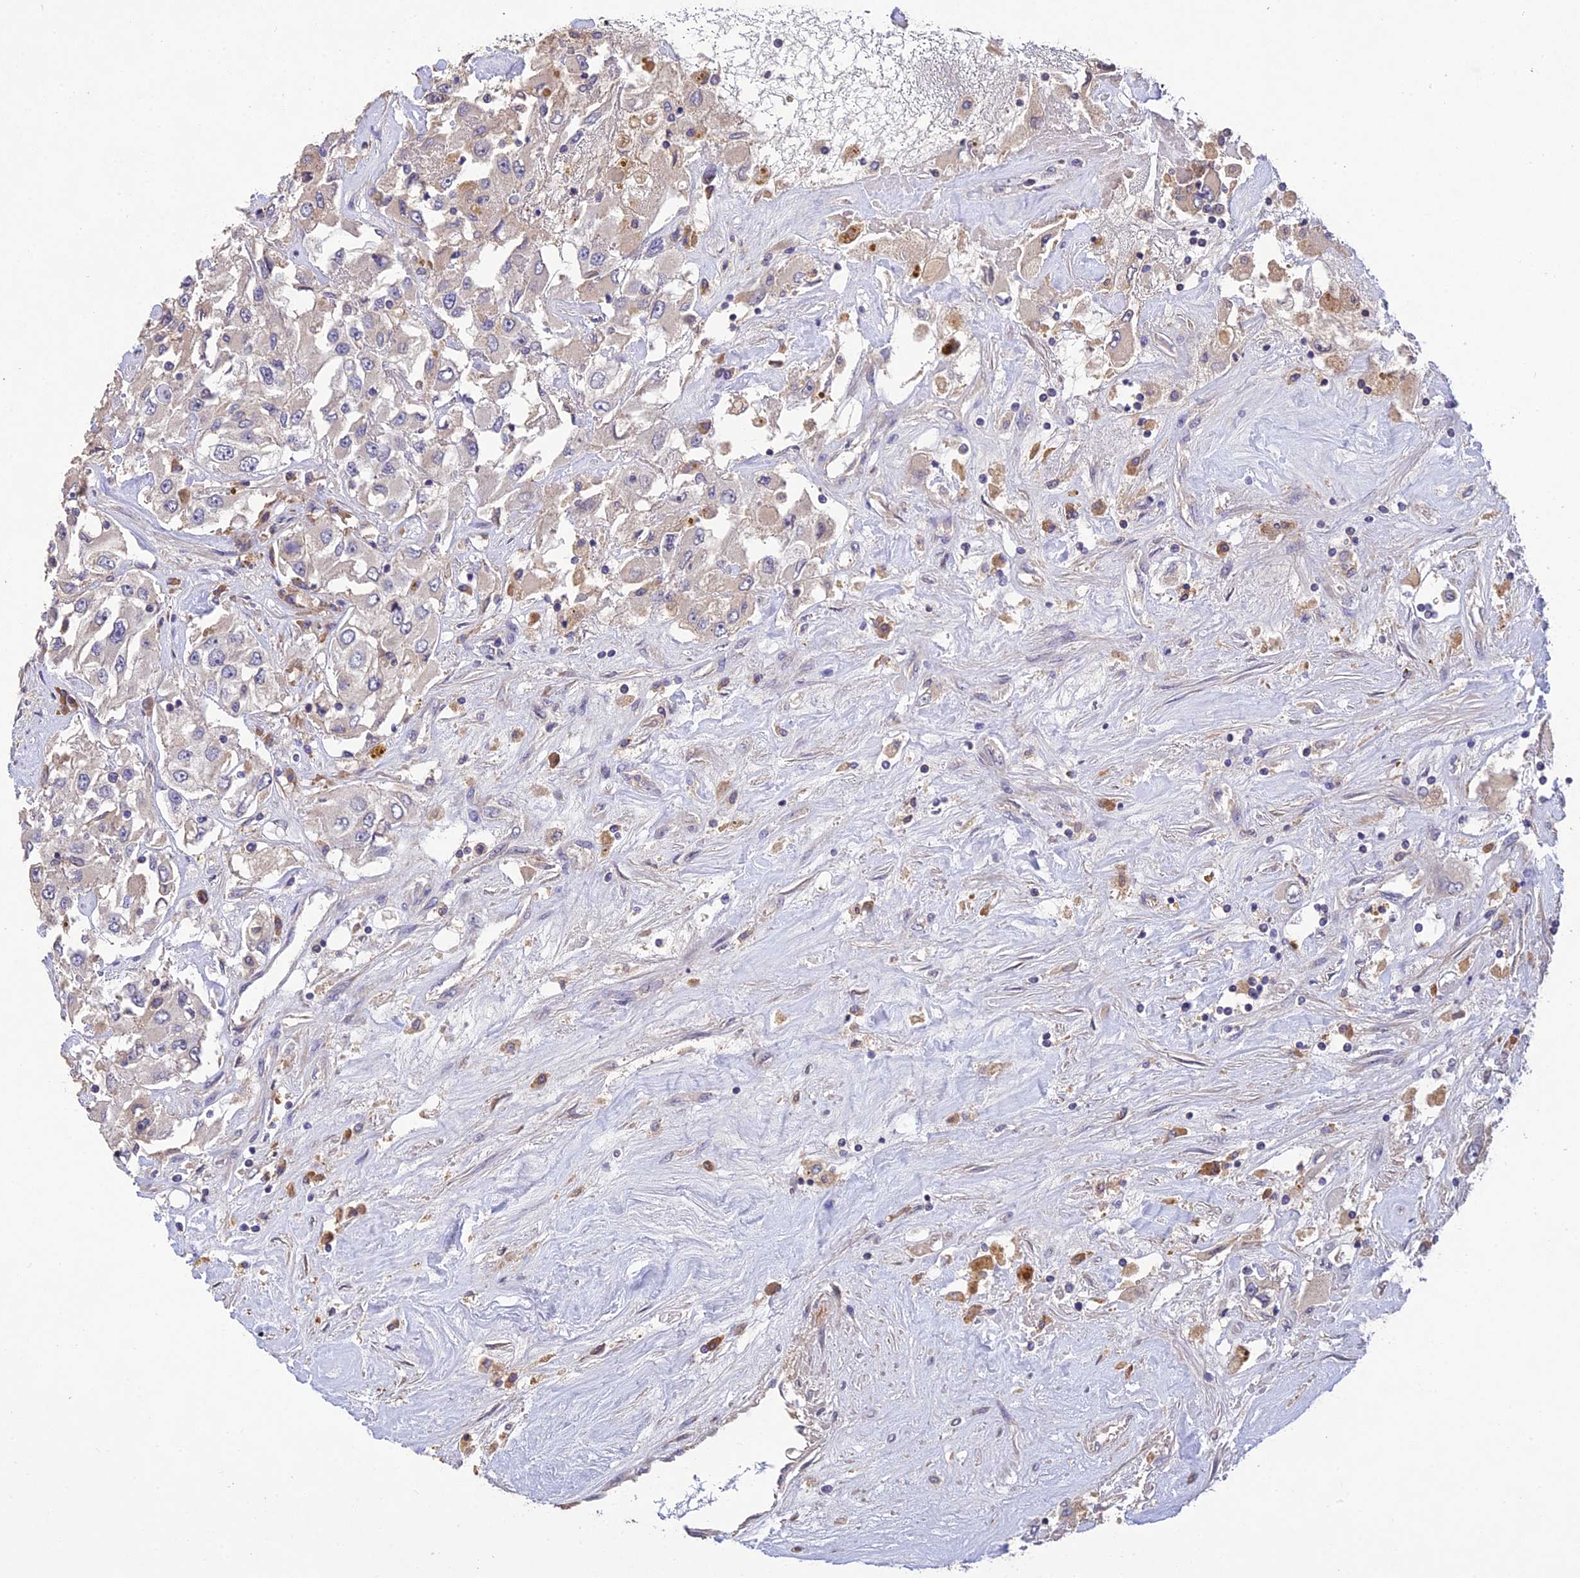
{"staining": {"intensity": "negative", "quantity": "none", "location": "none"}, "tissue": "renal cancer", "cell_type": "Tumor cells", "image_type": "cancer", "snomed": [{"axis": "morphology", "description": "Adenocarcinoma, NOS"}, {"axis": "topography", "description": "Kidney"}], "caption": "The IHC micrograph has no significant staining in tumor cells of renal adenocarcinoma tissue.", "gene": "DENND5B", "patient": {"sex": "female", "age": 52}}